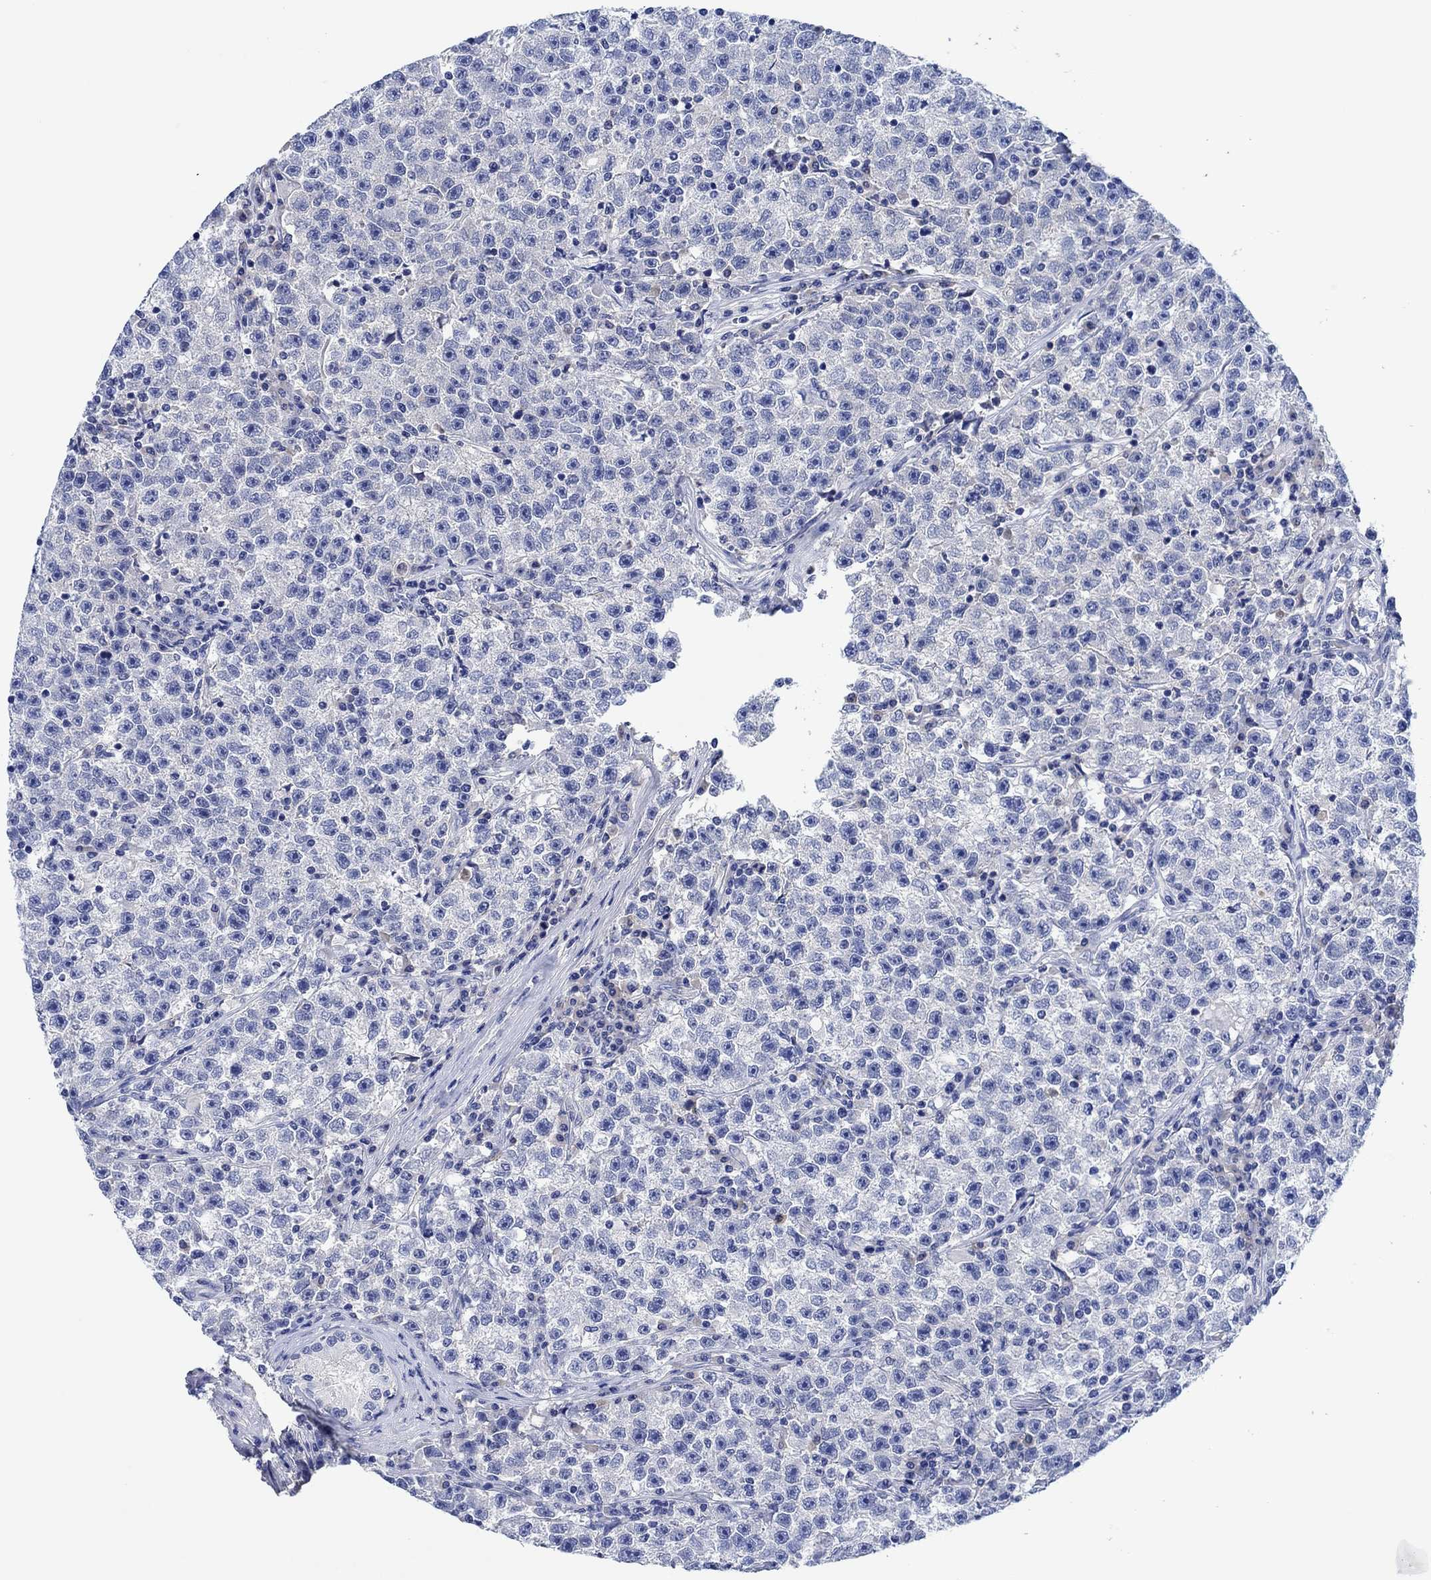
{"staining": {"intensity": "negative", "quantity": "none", "location": "none"}, "tissue": "testis cancer", "cell_type": "Tumor cells", "image_type": "cancer", "snomed": [{"axis": "morphology", "description": "Seminoma, NOS"}, {"axis": "topography", "description": "Testis"}], "caption": "Tumor cells show no significant protein expression in testis seminoma.", "gene": "CPNE6", "patient": {"sex": "male", "age": 22}}